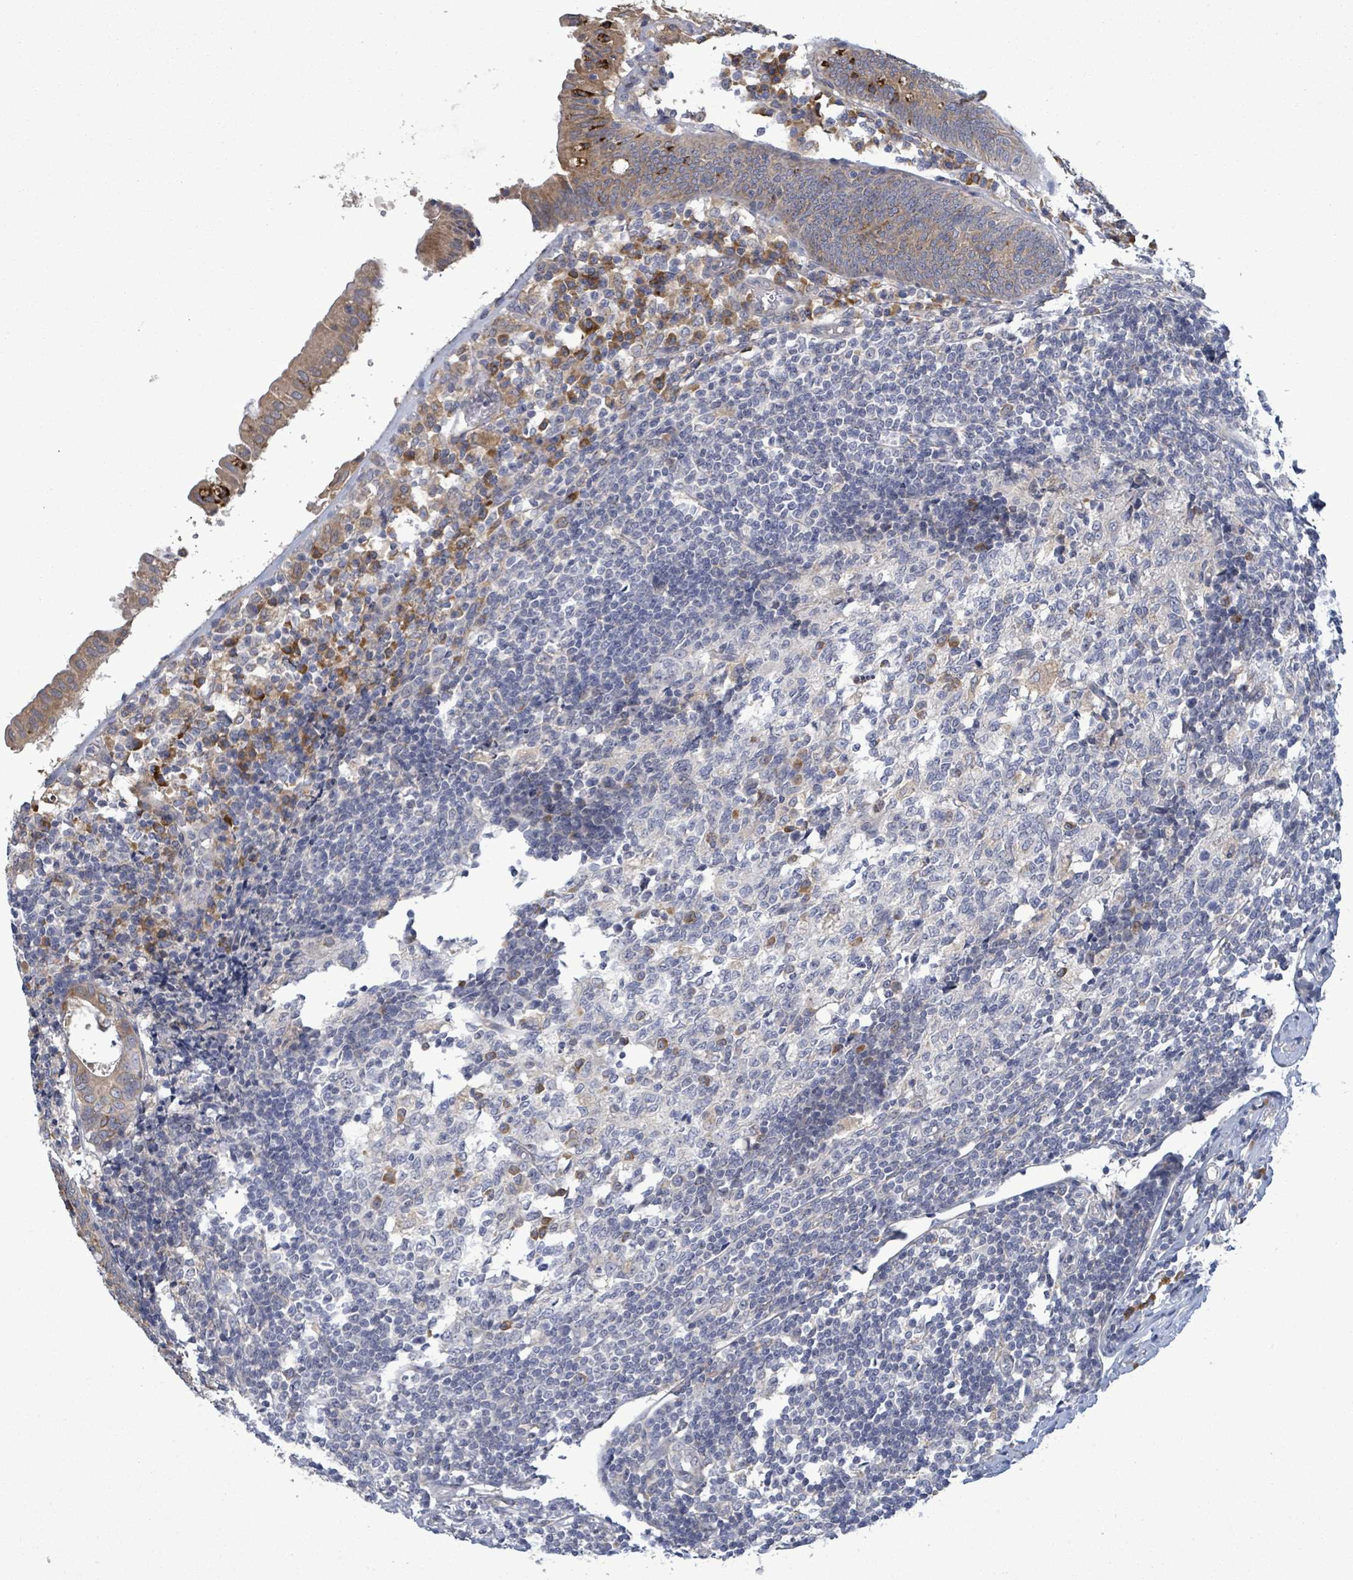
{"staining": {"intensity": "moderate", "quantity": ">75%", "location": "cytoplasmic/membranous"}, "tissue": "appendix", "cell_type": "Glandular cells", "image_type": "normal", "snomed": [{"axis": "morphology", "description": "Normal tissue, NOS"}, {"axis": "topography", "description": "Appendix"}], "caption": "Immunohistochemistry (IHC) micrograph of normal human appendix stained for a protein (brown), which displays medium levels of moderate cytoplasmic/membranous staining in about >75% of glandular cells.", "gene": "ATP13A1", "patient": {"sex": "male", "age": 55}}